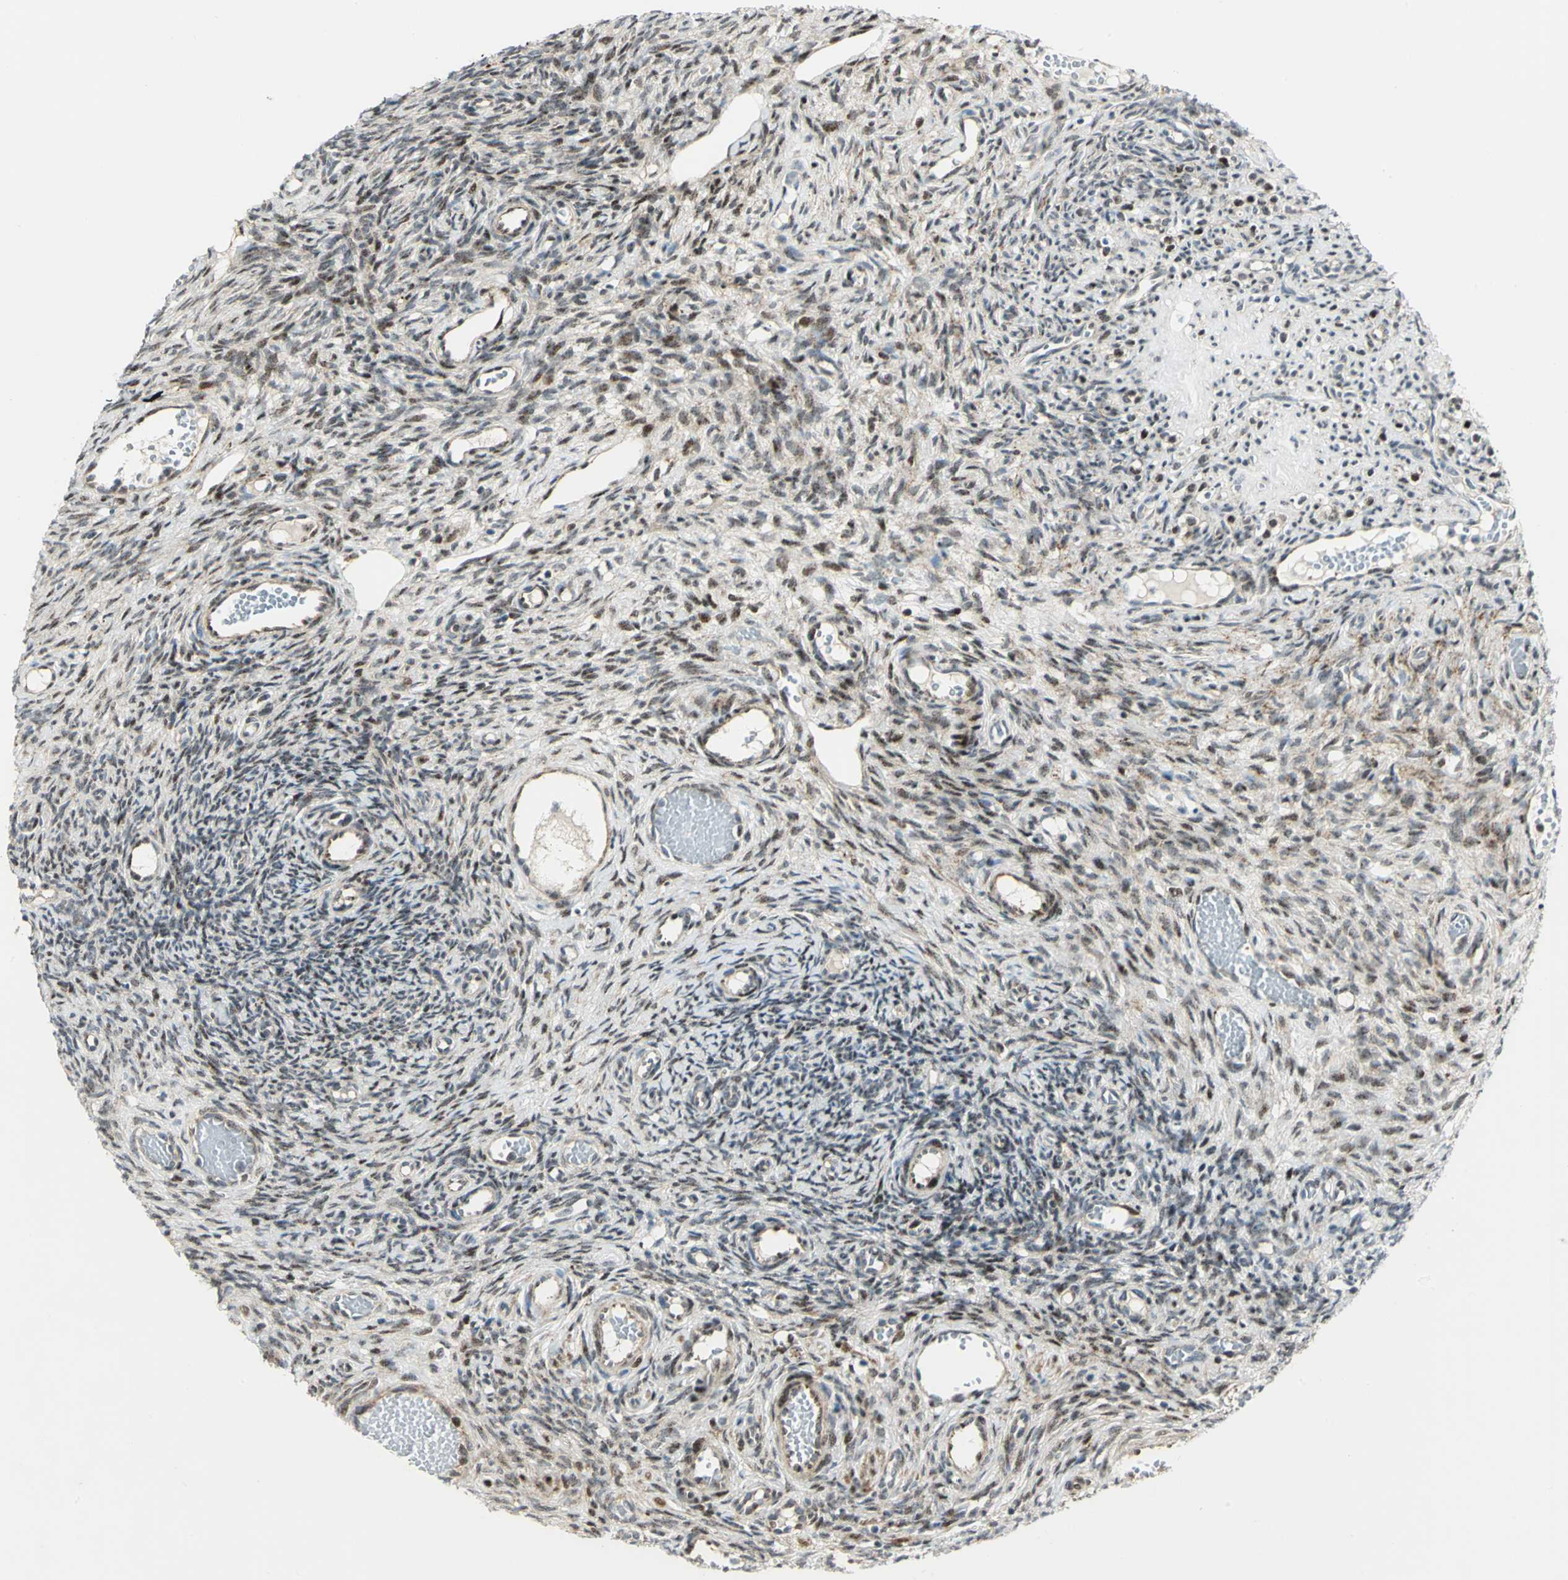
{"staining": {"intensity": "moderate", "quantity": ">75%", "location": "cytoplasmic/membranous,nuclear"}, "tissue": "ovary", "cell_type": "Ovarian stroma cells", "image_type": "normal", "snomed": [{"axis": "morphology", "description": "Normal tissue, NOS"}, {"axis": "topography", "description": "Ovary"}], "caption": "A micrograph of human ovary stained for a protein shows moderate cytoplasmic/membranous,nuclear brown staining in ovarian stroma cells.", "gene": "ATP6V1A", "patient": {"sex": "female", "age": 35}}